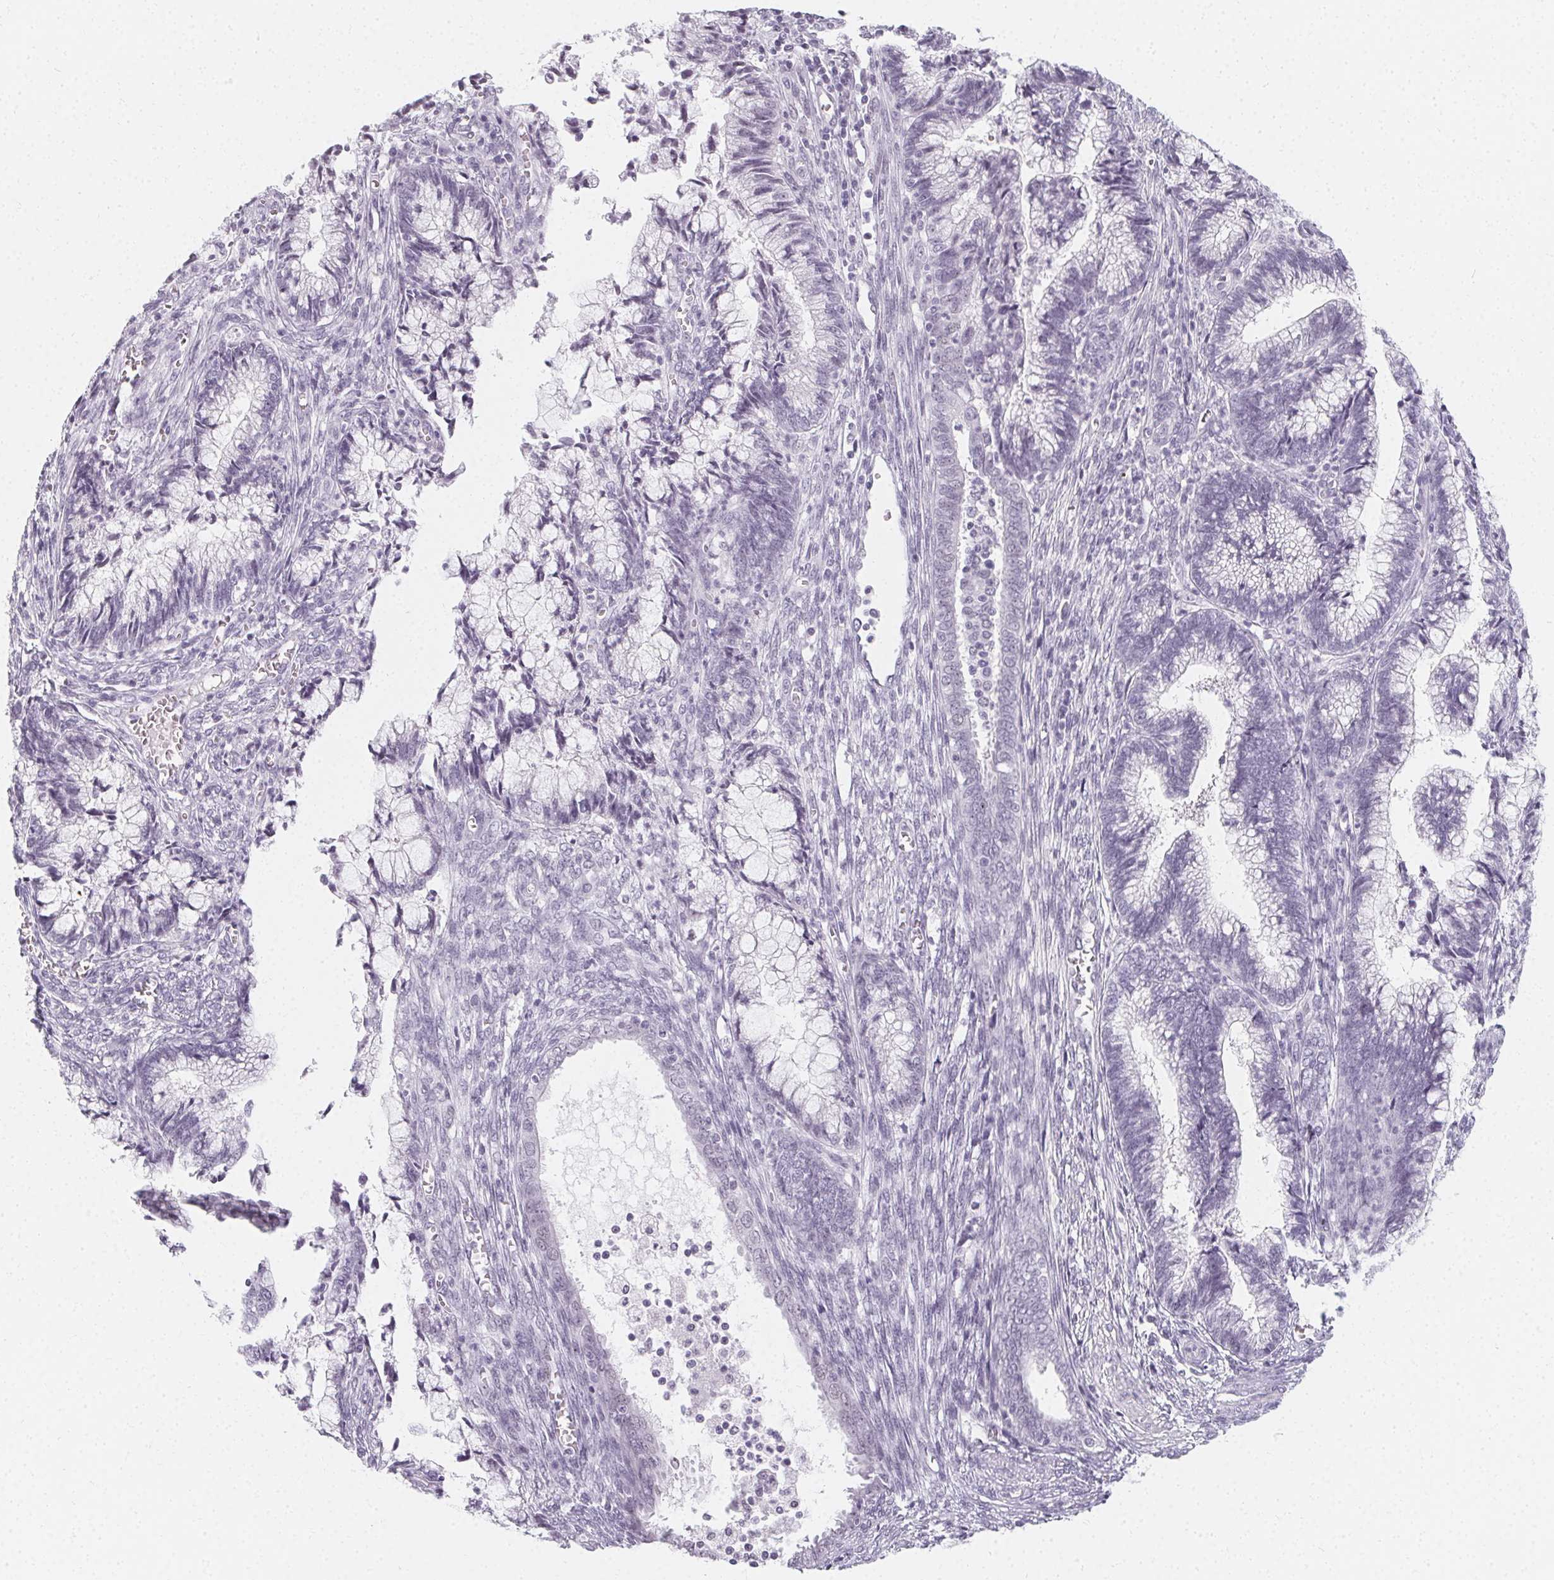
{"staining": {"intensity": "negative", "quantity": "none", "location": "none"}, "tissue": "cervical cancer", "cell_type": "Tumor cells", "image_type": "cancer", "snomed": [{"axis": "morphology", "description": "Adenocarcinoma, NOS"}, {"axis": "topography", "description": "Cervix"}], "caption": "Immunohistochemistry (IHC) micrograph of neoplastic tissue: human cervical adenocarcinoma stained with DAB displays no significant protein expression in tumor cells.", "gene": "SYNPR", "patient": {"sex": "female", "age": 44}}